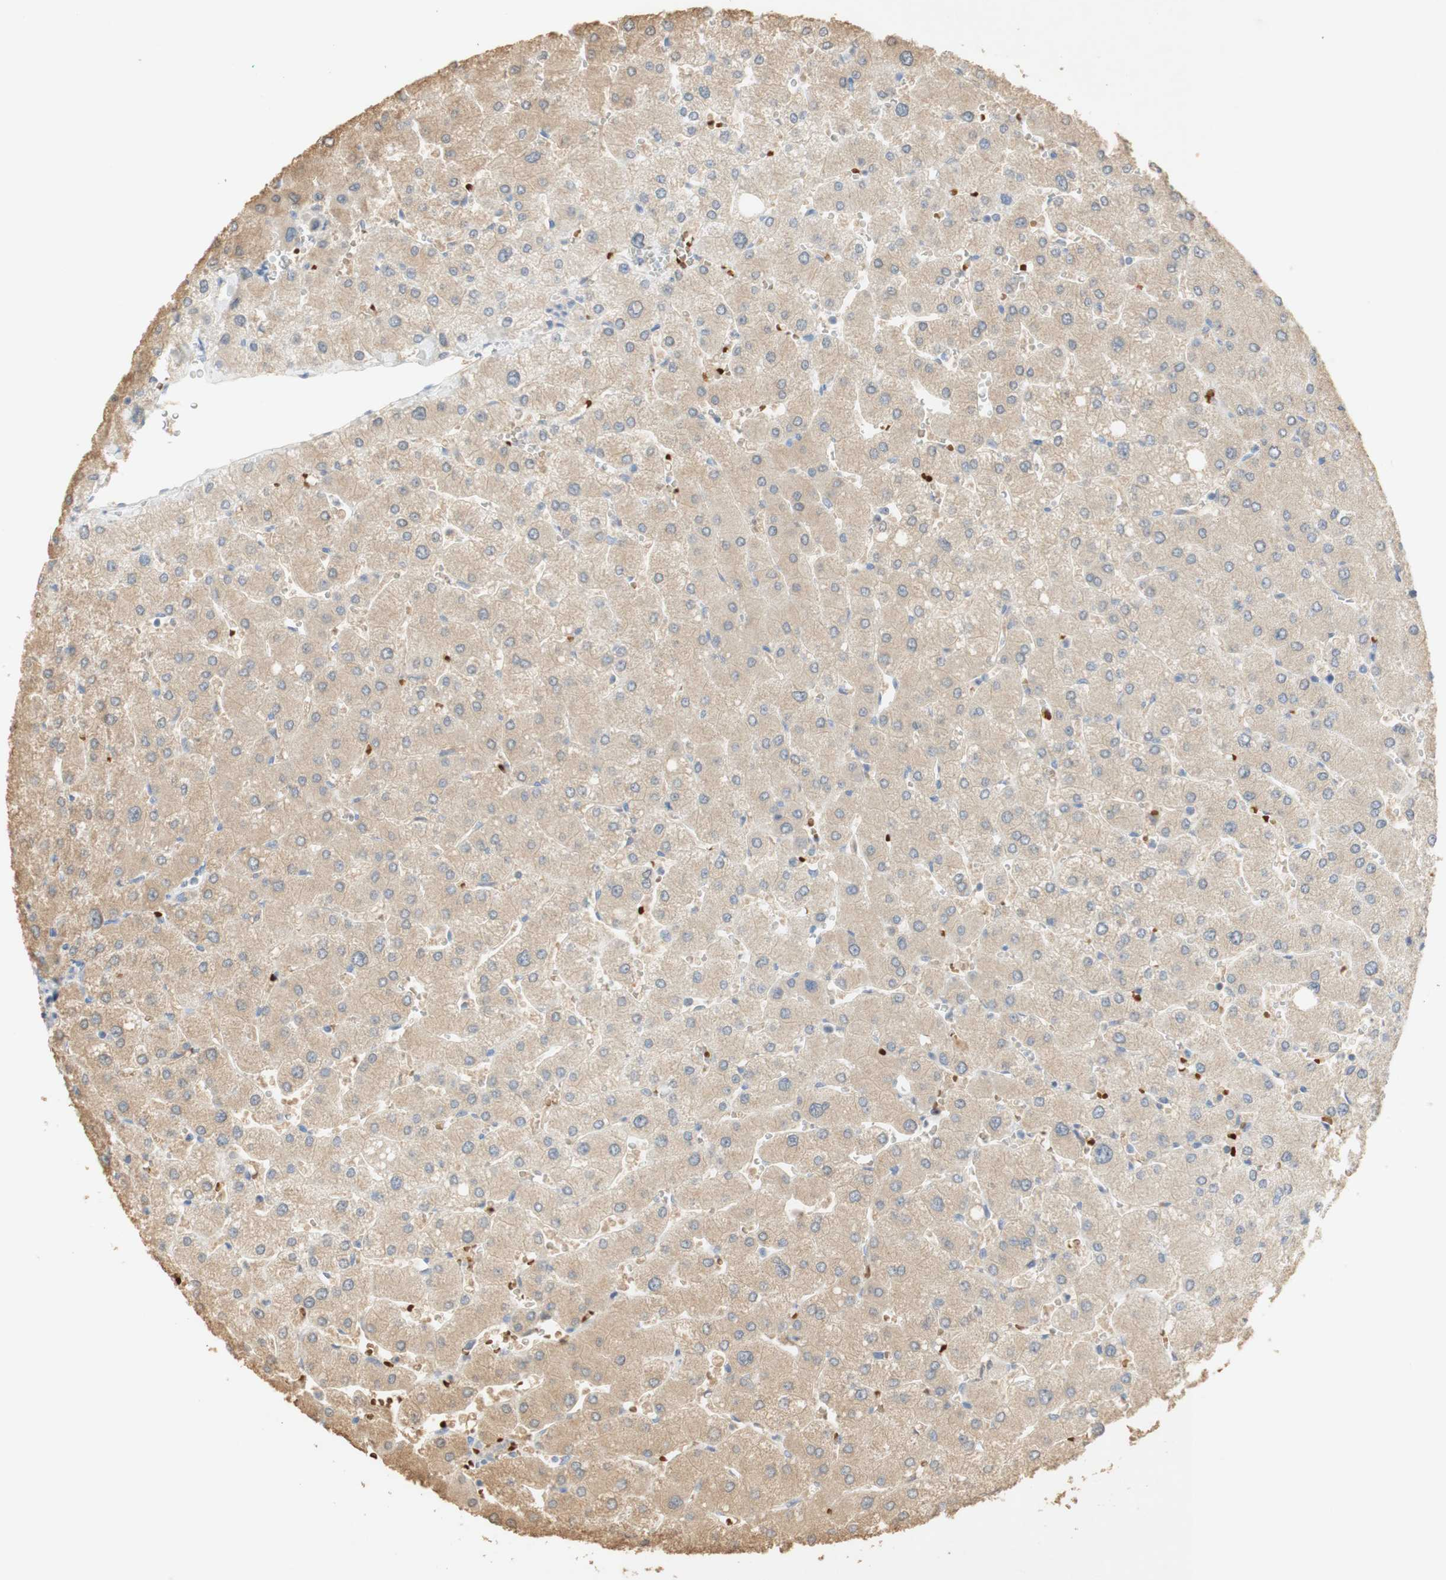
{"staining": {"intensity": "weak", "quantity": "<25%", "location": "cytoplasmic/membranous"}, "tissue": "liver", "cell_type": "Cholangiocytes", "image_type": "normal", "snomed": [{"axis": "morphology", "description": "Normal tissue, NOS"}, {"axis": "topography", "description": "Liver"}], "caption": "Immunohistochemical staining of benign liver reveals no significant expression in cholangiocytes. Brightfield microscopy of immunohistochemistry stained with DAB (brown) and hematoxylin (blue), captured at high magnification.", "gene": "EPO", "patient": {"sex": "male", "age": 55}}